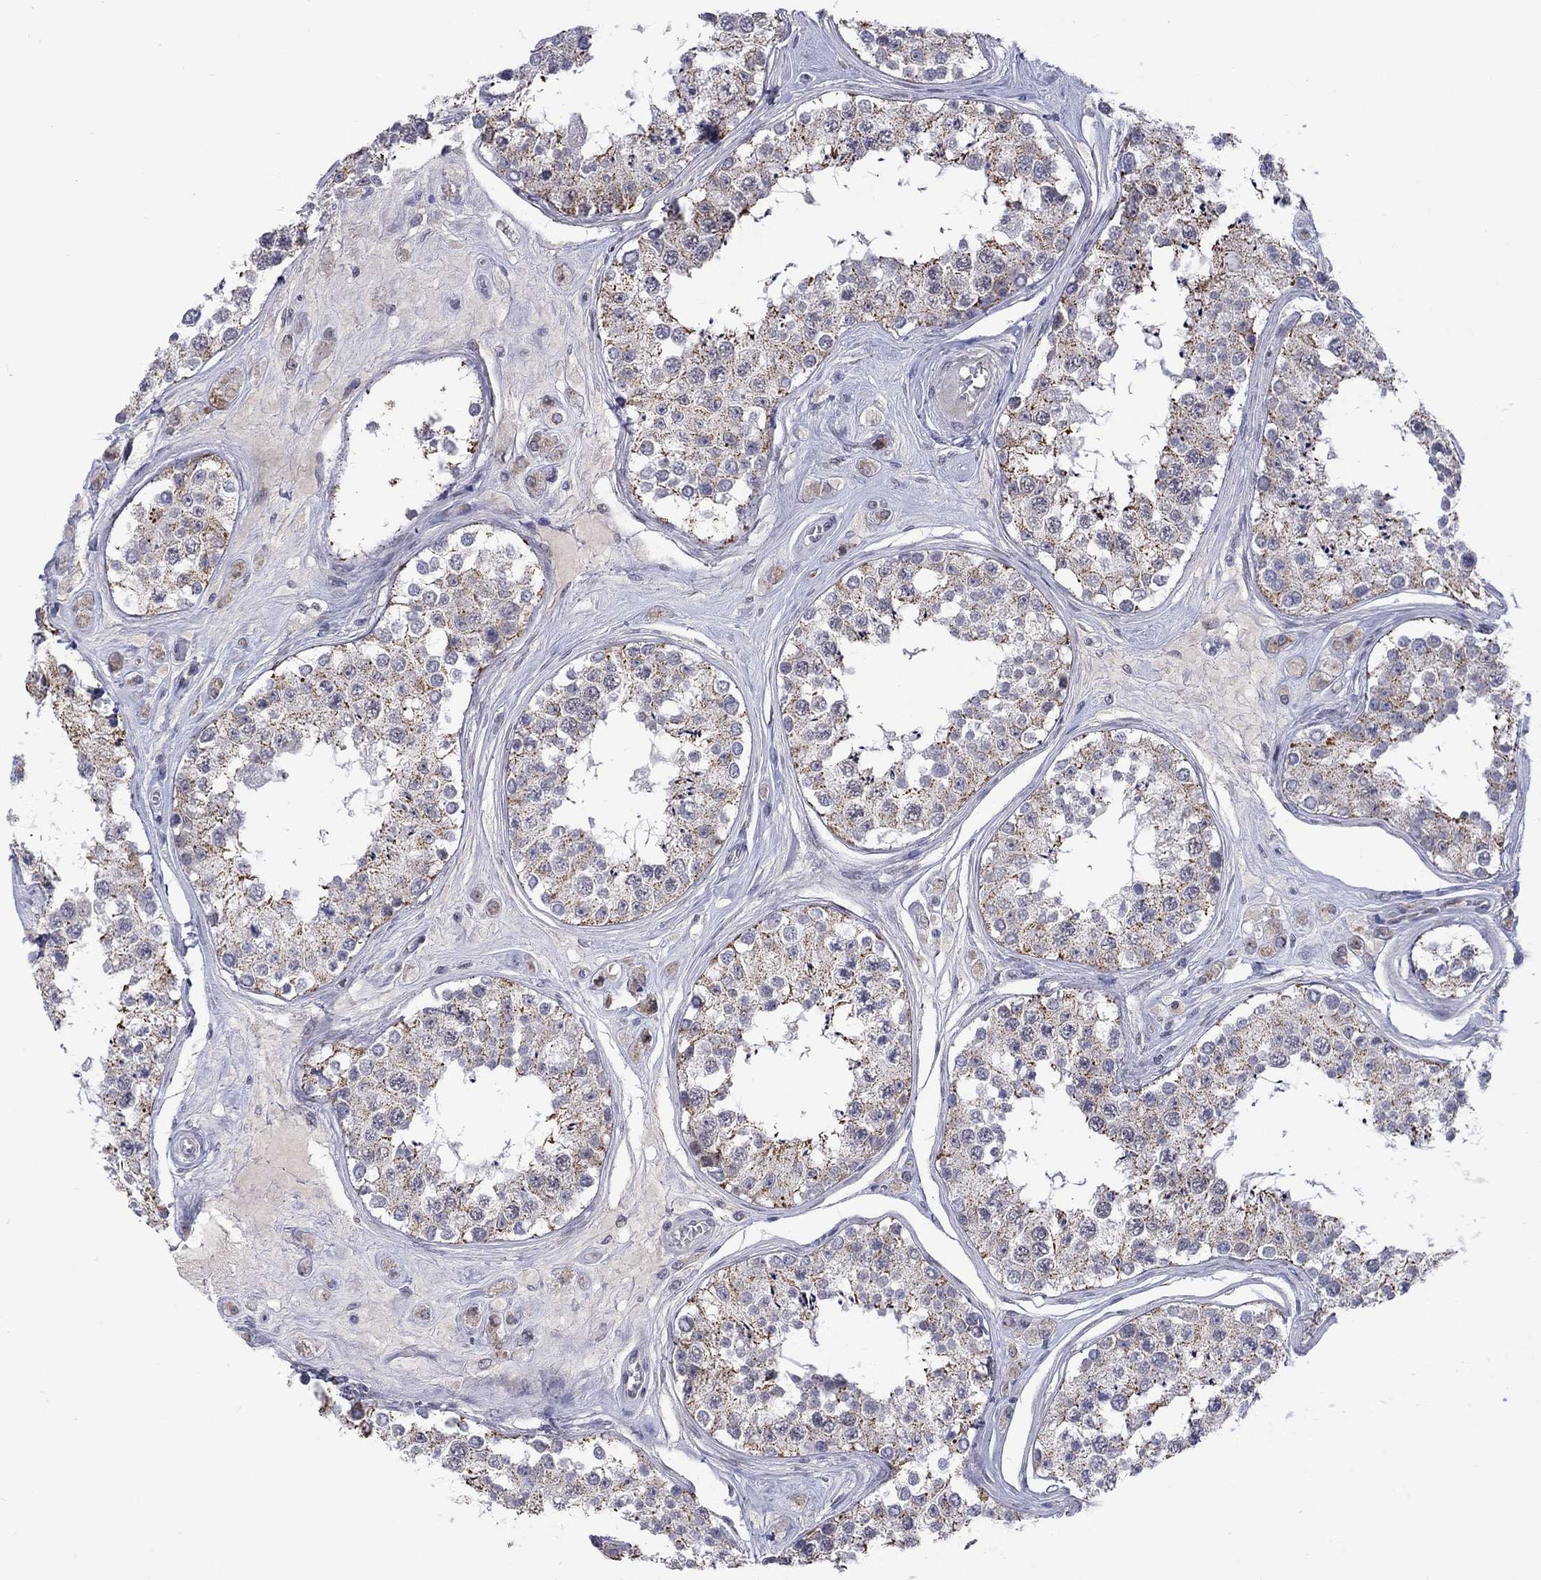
{"staining": {"intensity": "strong", "quantity": "<25%", "location": "cytoplasmic/membranous"}, "tissue": "testis", "cell_type": "Cells in seminiferous ducts", "image_type": "normal", "snomed": [{"axis": "morphology", "description": "Normal tissue, NOS"}, {"axis": "topography", "description": "Testis"}], "caption": "Immunohistochemistry (IHC) (DAB) staining of normal human testis shows strong cytoplasmic/membranous protein positivity in approximately <25% of cells in seminiferous ducts. (DAB (3,3'-diaminobenzidine) = brown stain, brightfield microscopy at high magnification).", "gene": "KCNJ16", "patient": {"sex": "male", "age": 25}}